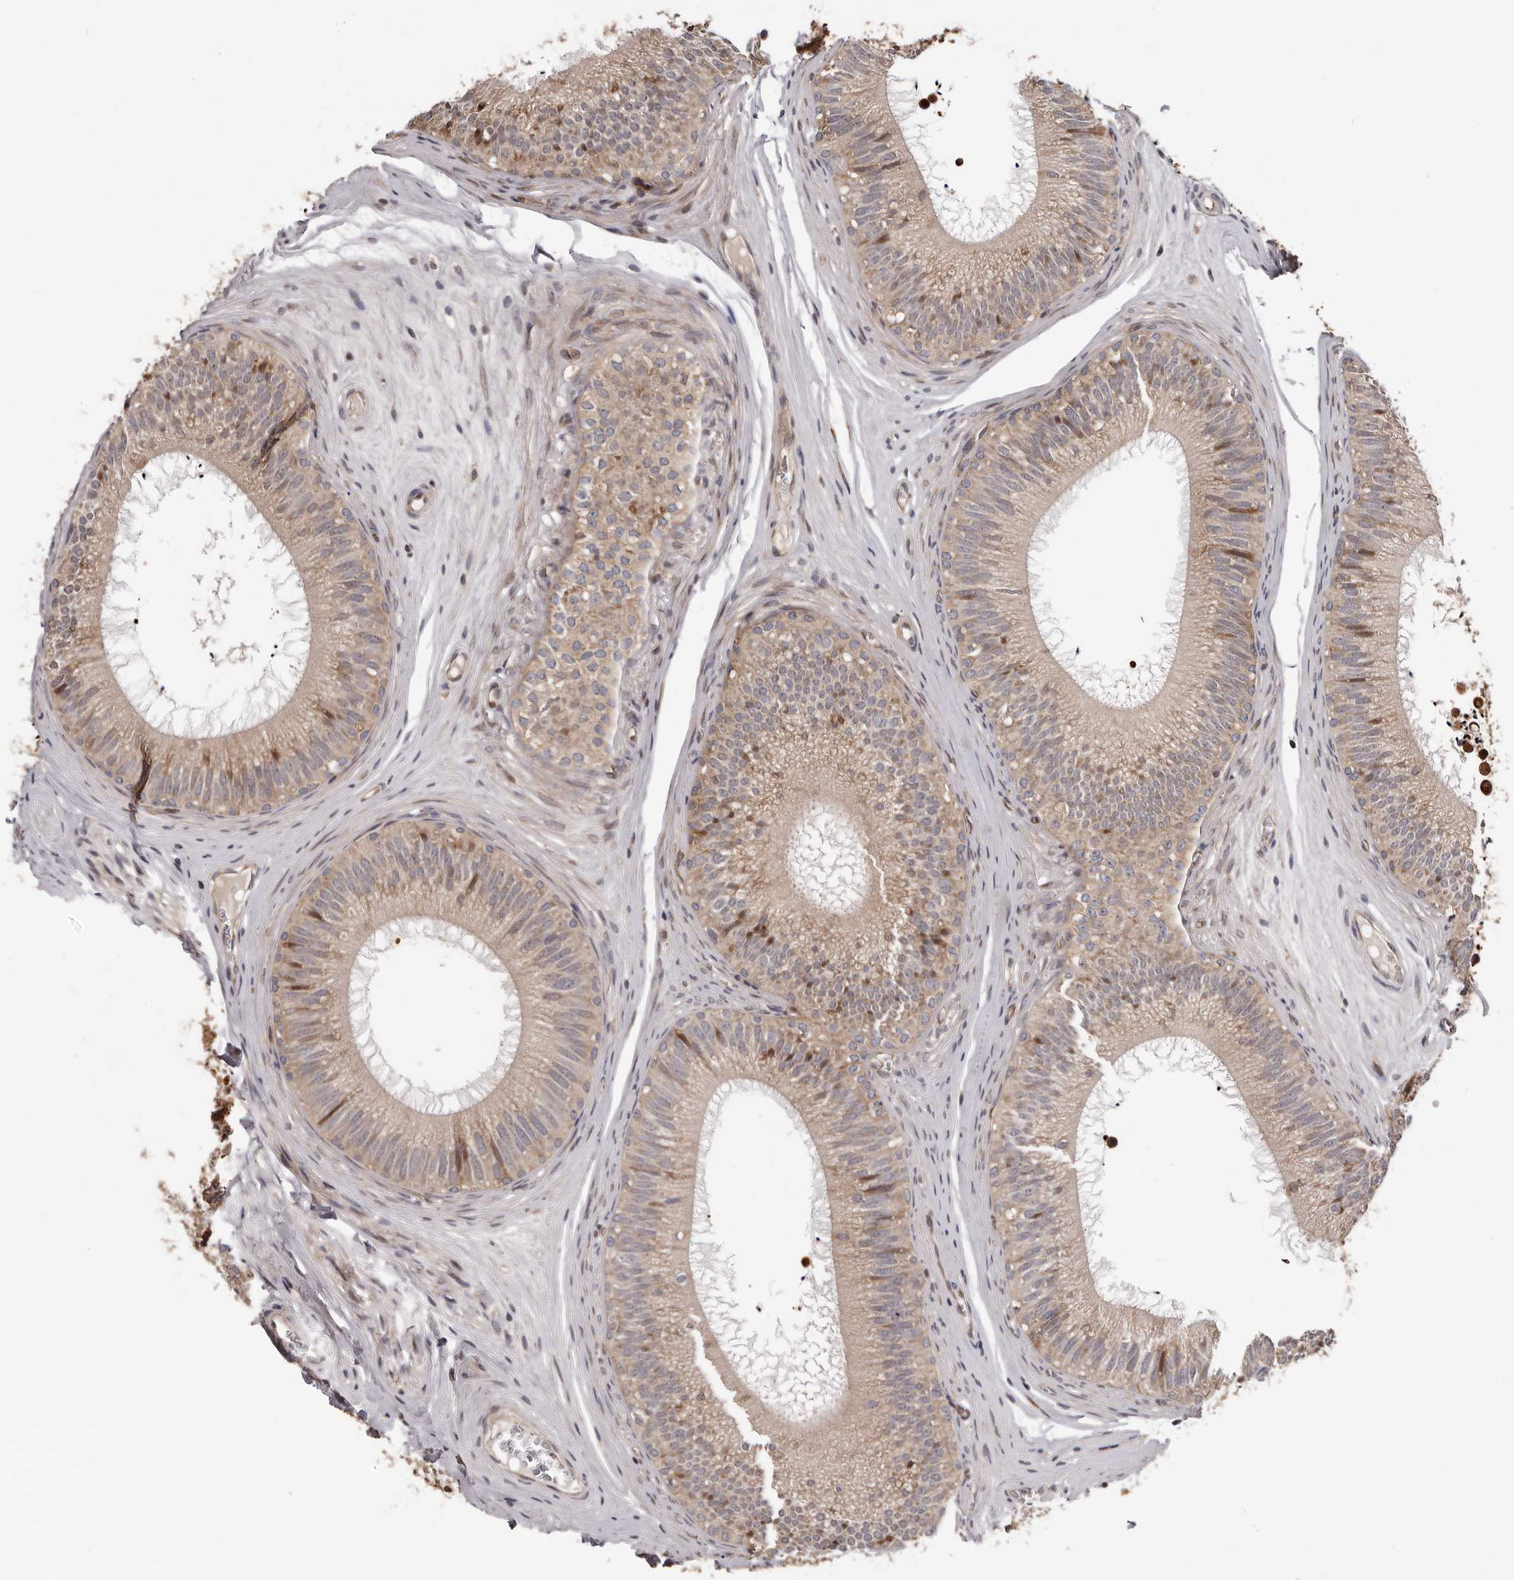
{"staining": {"intensity": "moderate", "quantity": ">75%", "location": "cytoplasmic/membranous"}, "tissue": "epididymis", "cell_type": "Glandular cells", "image_type": "normal", "snomed": [{"axis": "morphology", "description": "Normal tissue, NOS"}, {"axis": "topography", "description": "Epididymis"}], "caption": "The histopathology image demonstrates immunohistochemical staining of normal epididymis. There is moderate cytoplasmic/membranous staining is appreciated in about >75% of glandular cells. (DAB (3,3'-diaminobenzidine) IHC with brightfield microscopy, high magnification).", "gene": "VPS37A", "patient": {"sex": "male", "age": 29}}